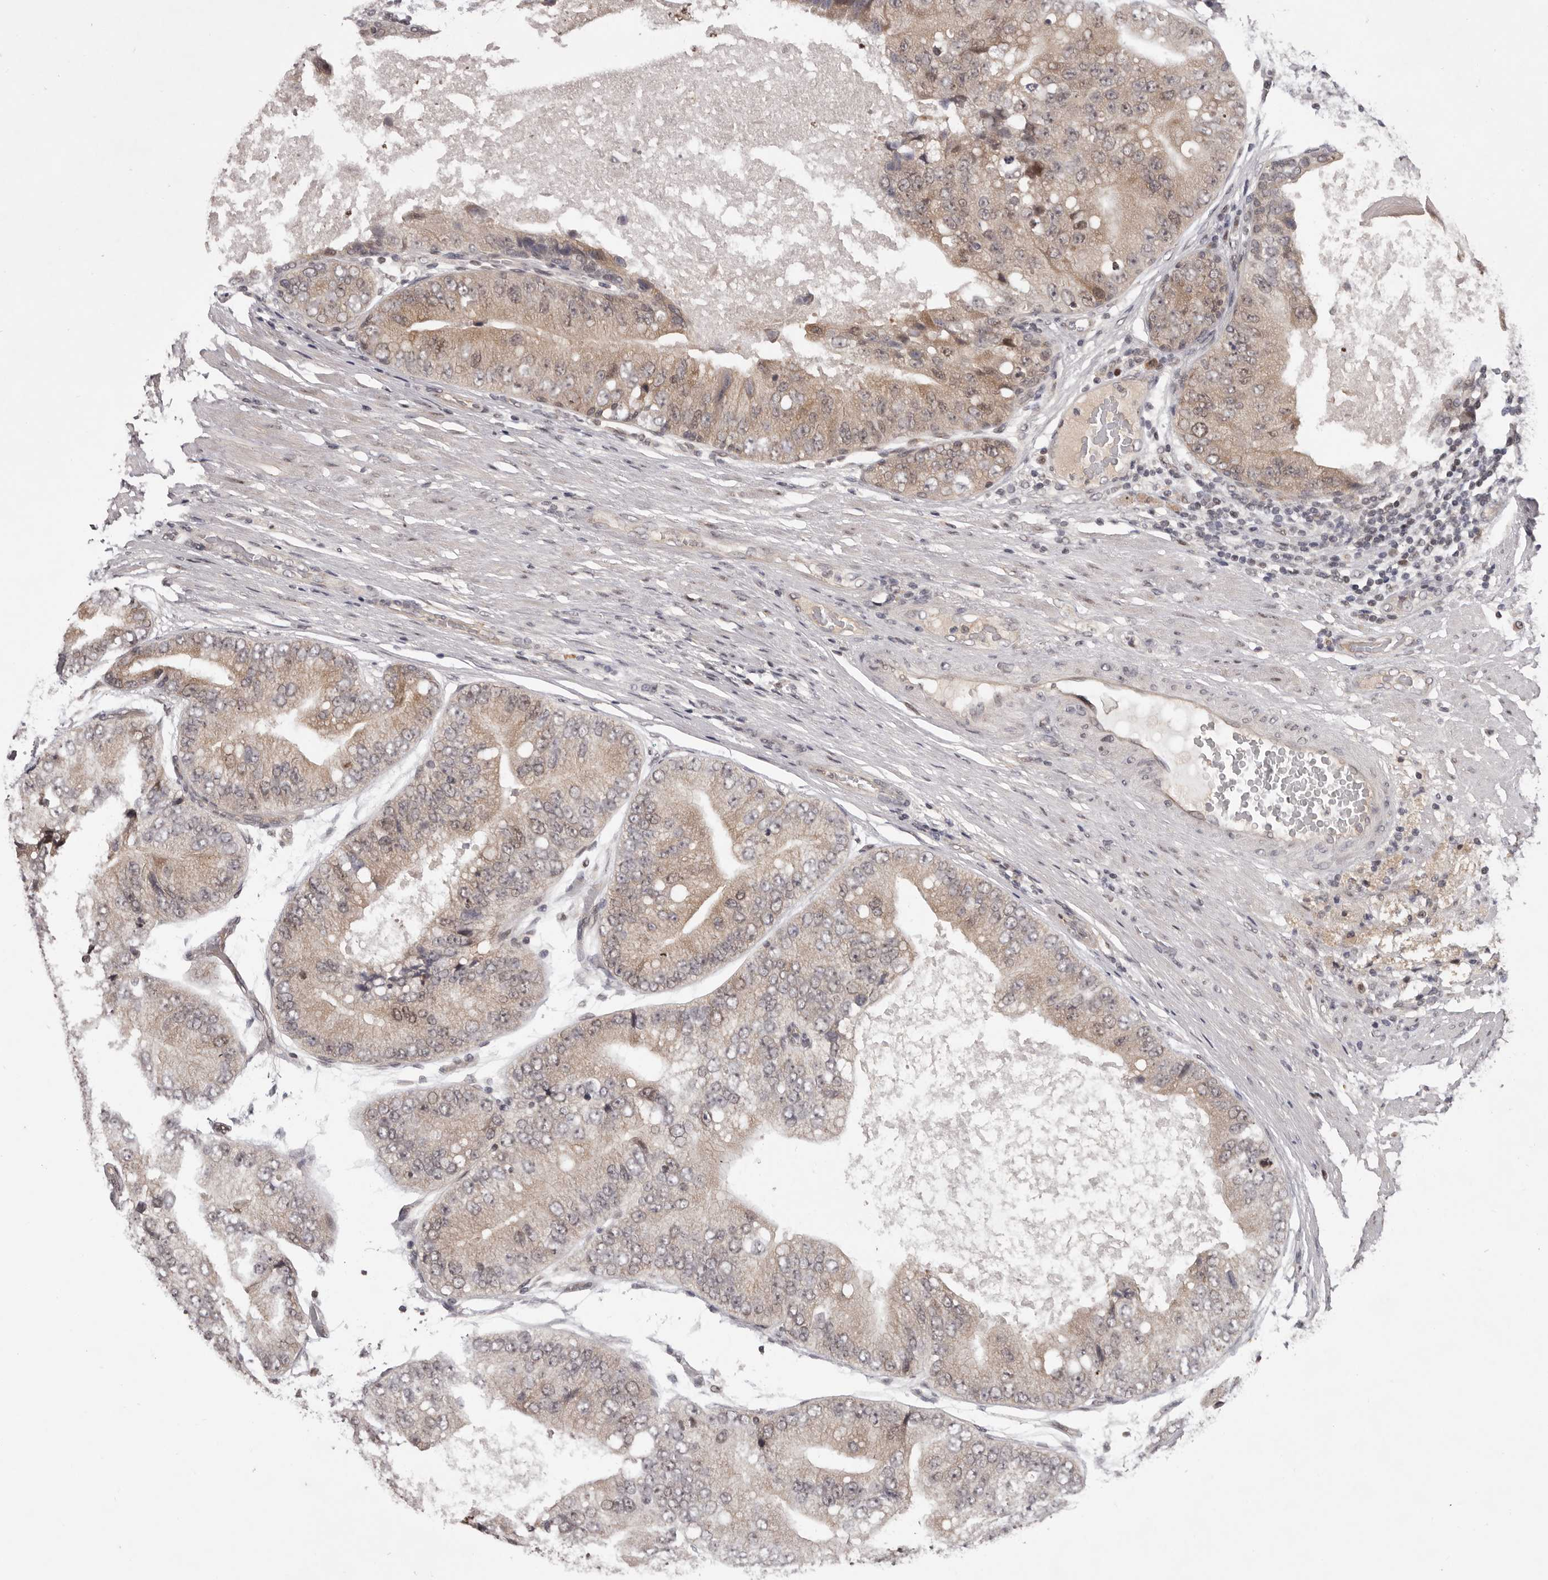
{"staining": {"intensity": "weak", "quantity": ">75%", "location": "cytoplasmic/membranous,nuclear"}, "tissue": "prostate cancer", "cell_type": "Tumor cells", "image_type": "cancer", "snomed": [{"axis": "morphology", "description": "Adenocarcinoma, High grade"}, {"axis": "topography", "description": "Prostate"}], "caption": "Human adenocarcinoma (high-grade) (prostate) stained with a brown dye demonstrates weak cytoplasmic/membranous and nuclear positive positivity in approximately >75% of tumor cells.", "gene": "TBX5", "patient": {"sex": "male", "age": 70}}